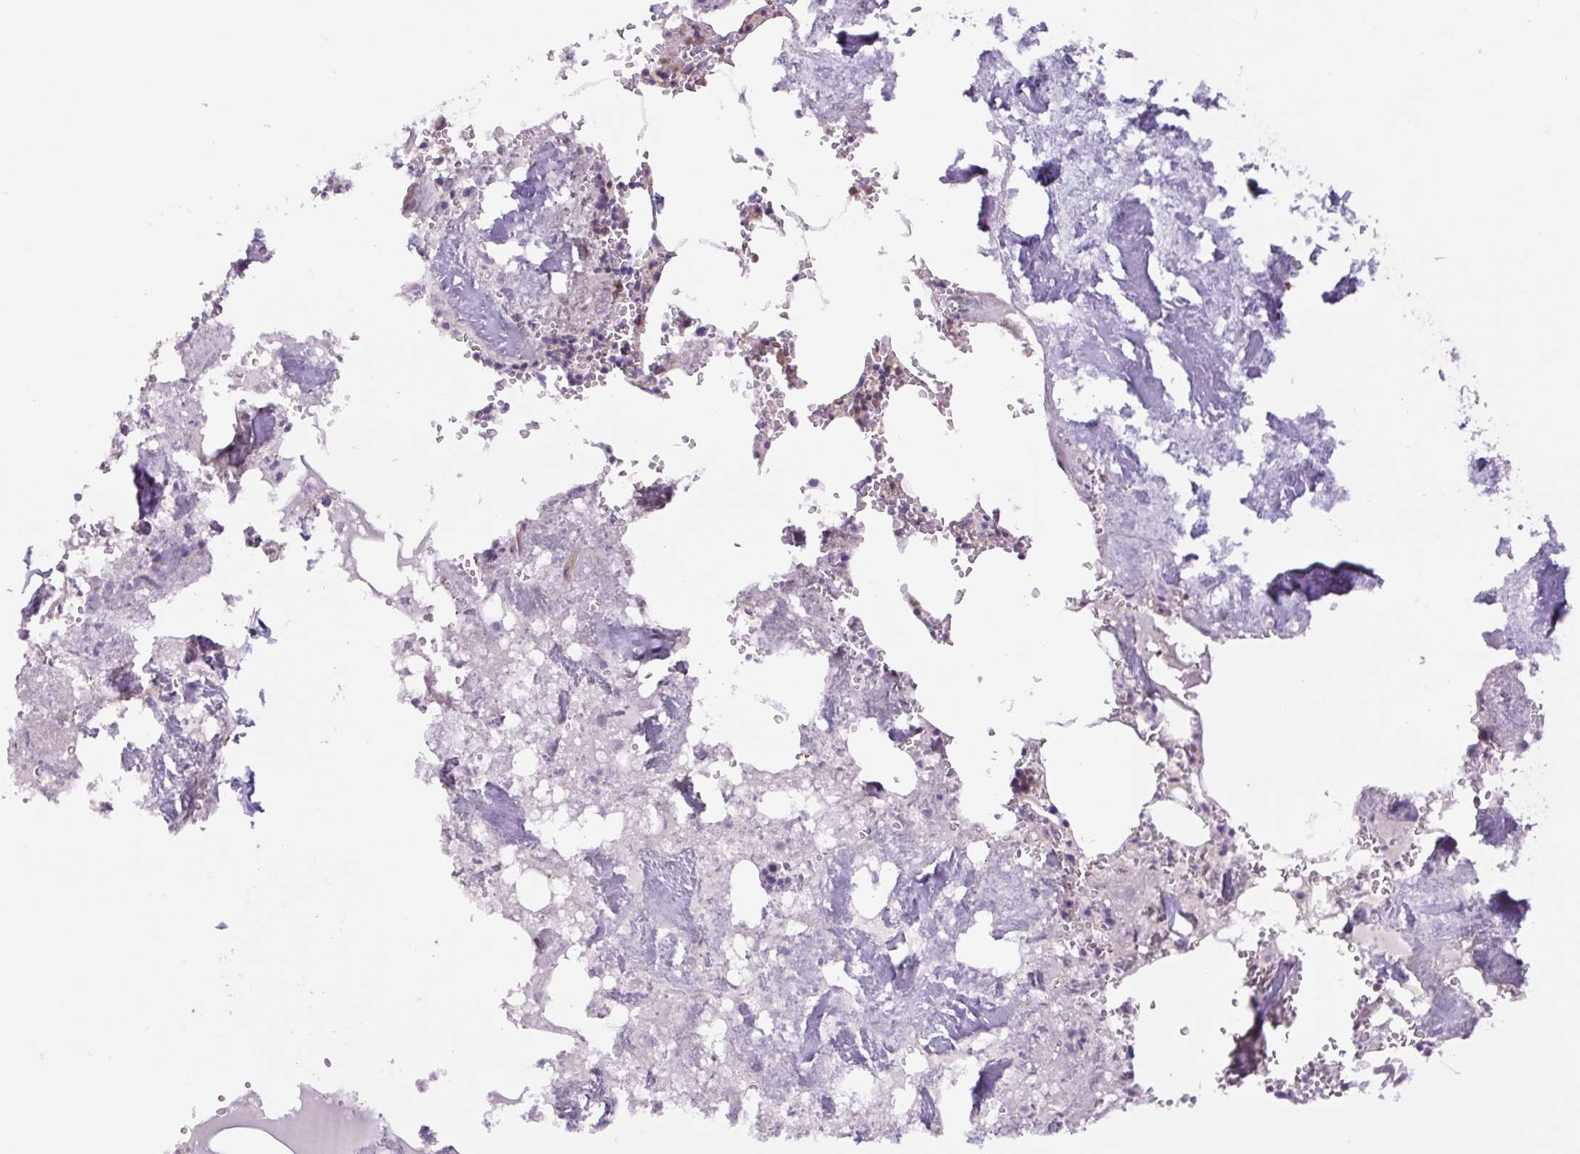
{"staining": {"intensity": "weak", "quantity": "<25%", "location": "cytoplasmic/membranous"}, "tissue": "bone marrow", "cell_type": "Hematopoietic cells", "image_type": "normal", "snomed": [{"axis": "morphology", "description": "Normal tissue, NOS"}, {"axis": "topography", "description": "Bone marrow"}], "caption": "This is an immunohistochemistry micrograph of unremarkable human bone marrow. There is no positivity in hematopoietic cells.", "gene": "MINK1", "patient": {"sex": "male", "age": 54}}